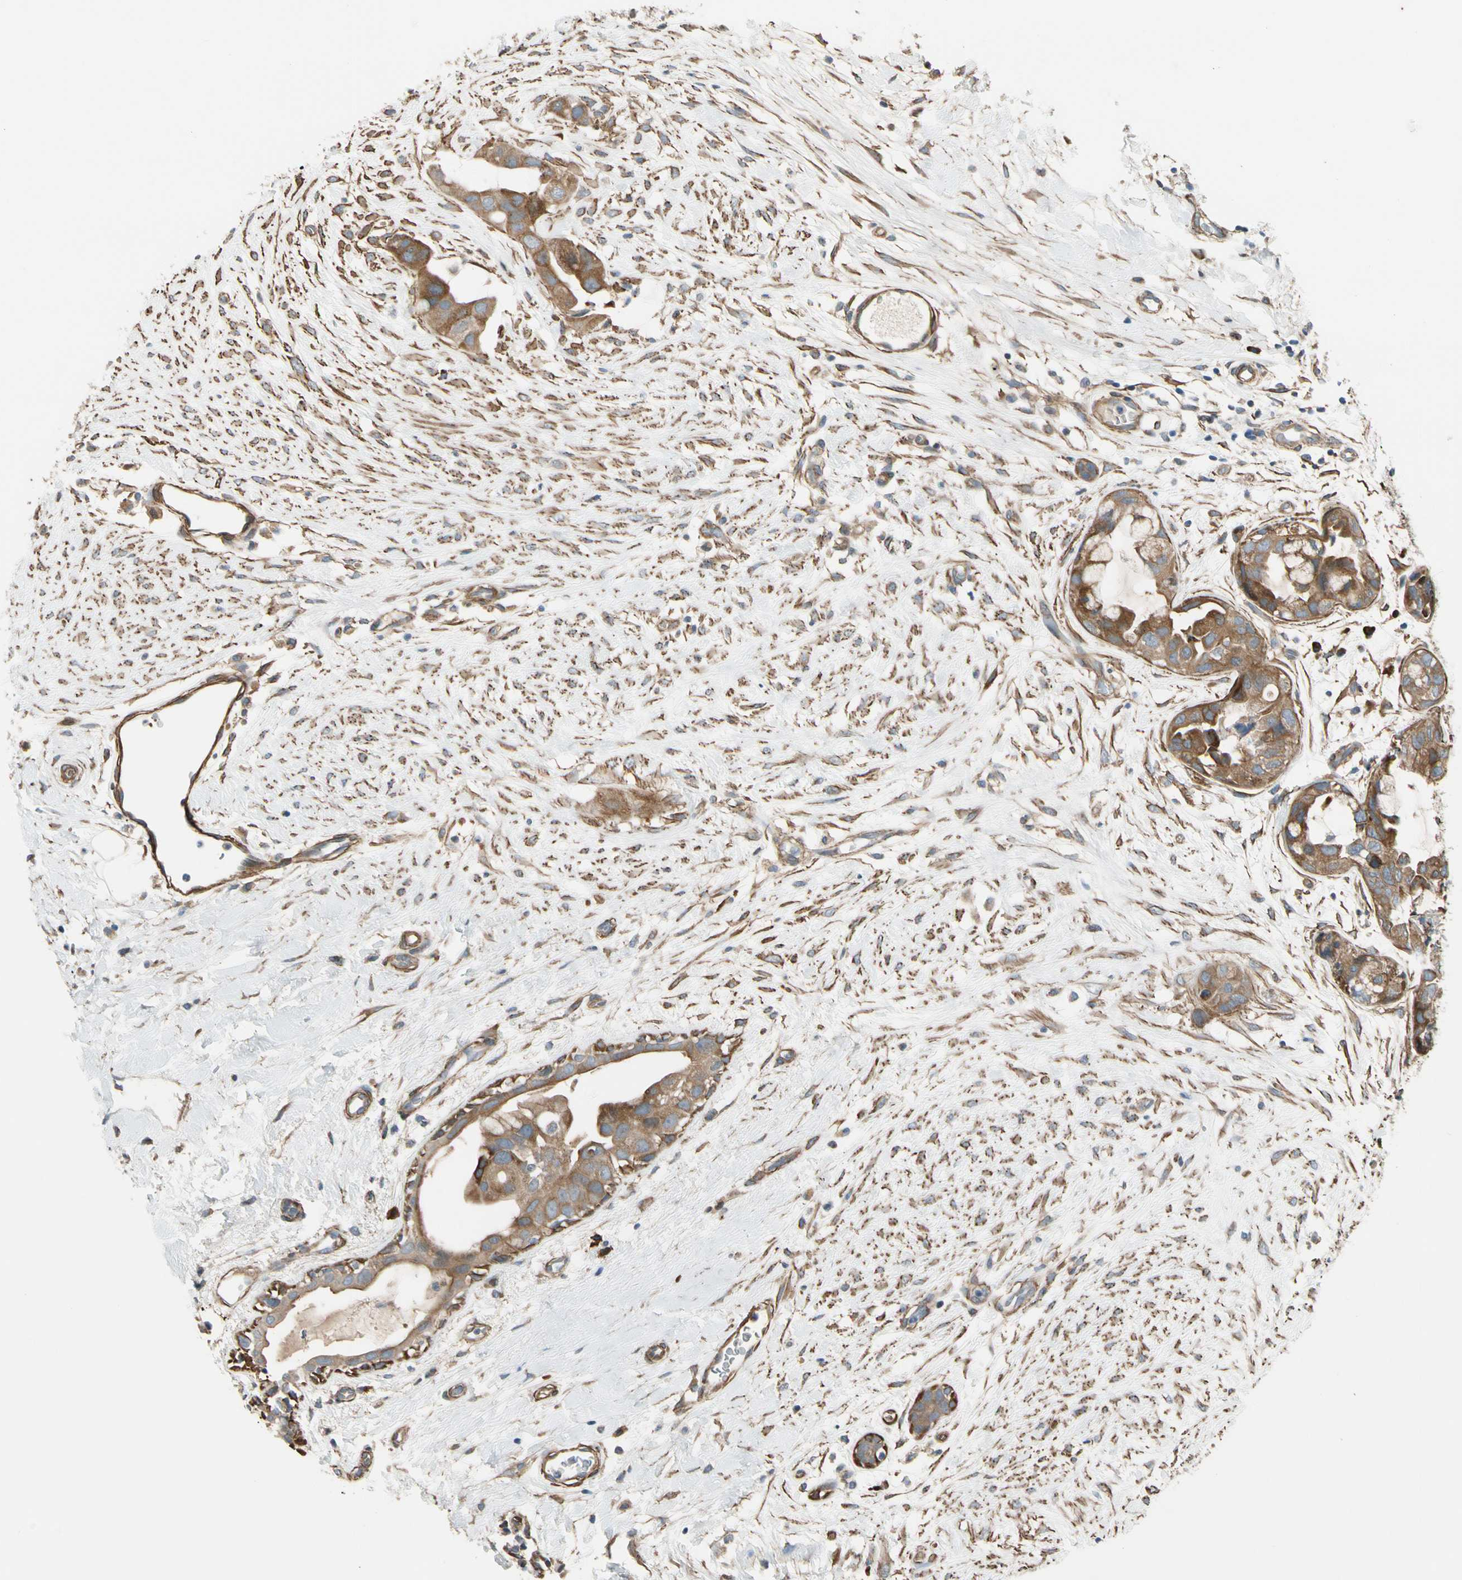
{"staining": {"intensity": "moderate", "quantity": ">75%", "location": "cytoplasmic/membranous"}, "tissue": "breast cancer", "cell_type": "Tumor cells", "image_type": "cancer", "snomed": [{"axis": "morphology", "description": "Duct carcinoma"}, {"axis": "topography", "description": "Breast"}], "caption": "Protein staining of infiltrating ductal carcinoma (breast) tissue reveals moderate cytoplasmic/membranous expression in about >75% of tumor cells.", "gene": "LIMK2", "patient": {"sex": "female", "age": 40}}